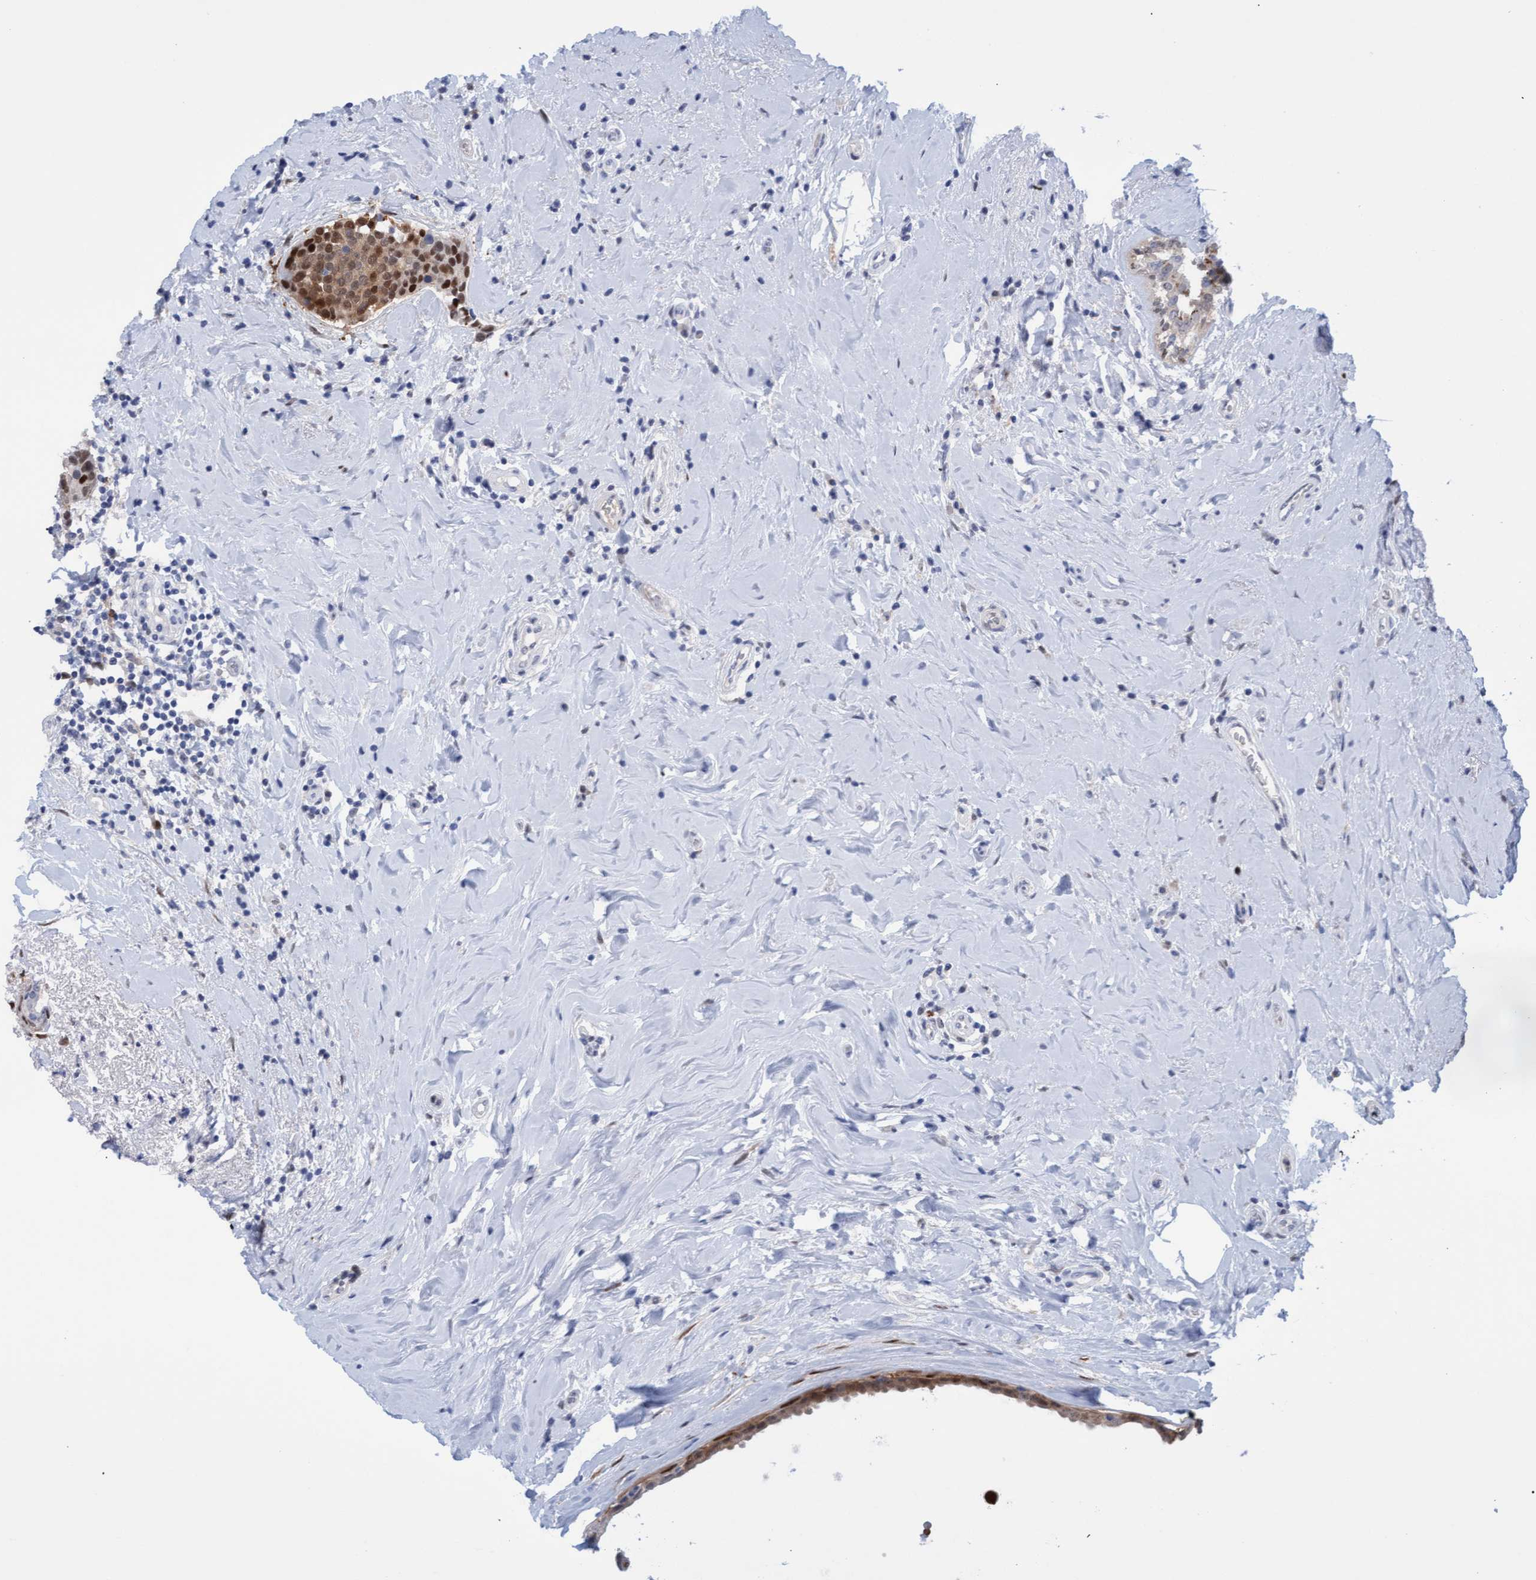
{"staining": {"intensity": "moderate", "quantity": "25%-75%", "location": "nuclear"}, "tissue": "breast cancer", "cell_type": "Tumor cells", "image_type": "cancer", "snomed": [{"axis": "morphology", "description": "Duct carcinoma"}, {"axis": "topography", "description": "Breast"}], "caption": "The photomicrograph shows a brown stain indicating the presence of a protein in the nuclear of tumor cells in invasive ductal carcinoma (breast).", "gene": "PINX1", "patient": {"sex": "female", "age": 55}}